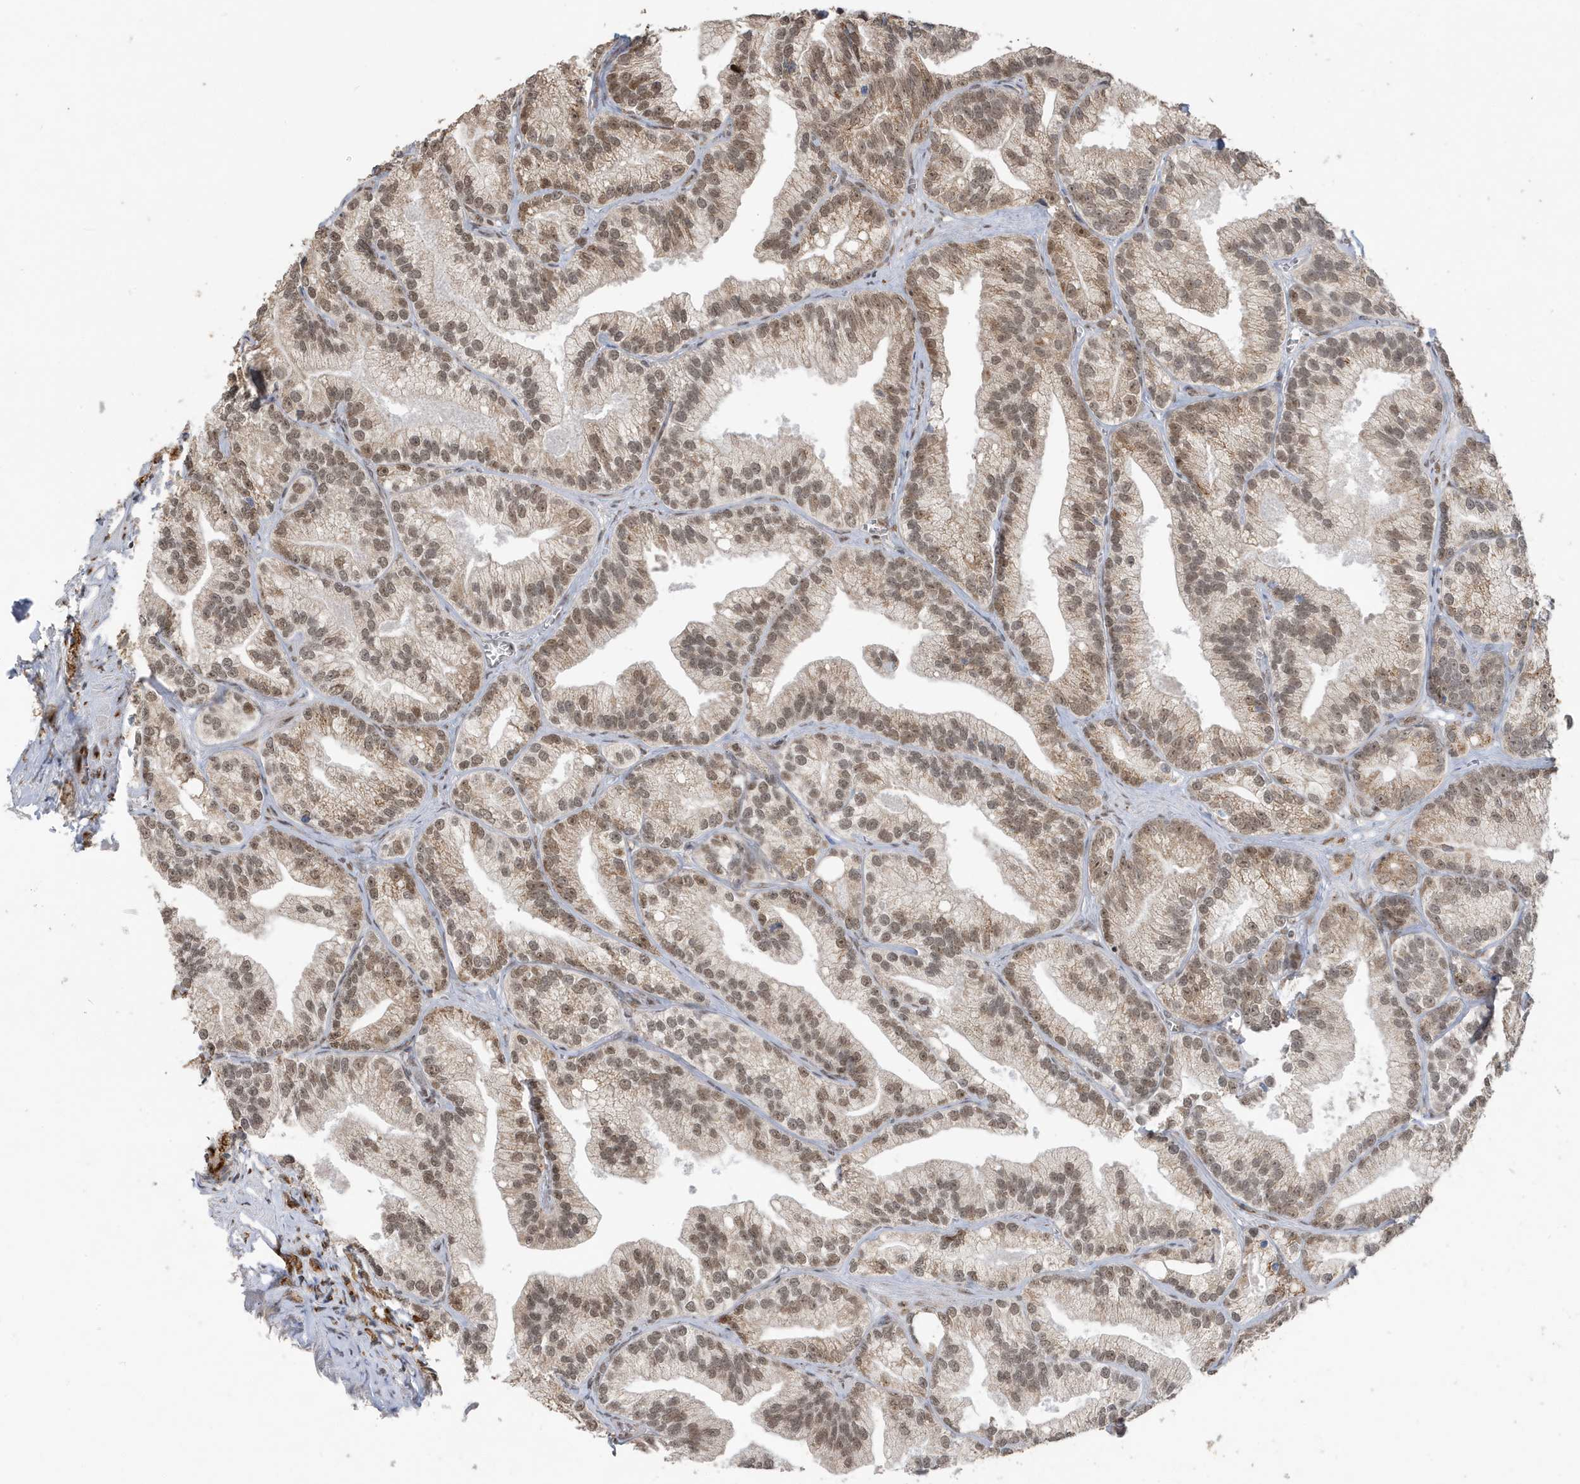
{"staining": {"intensity": "moderate", "quantity": ">75%", "location": "cytoplasmic/membranous,nuclear"}, "tissue": "prostate cancer", "cell_type": "Tumor cells", "image_type": "cancer", "snomed": [{"axis": "morphology", "description": "Adenocarcinoma, Low grade"}, {"axis": "topography", "description": "Prostate"}], "caption": "Immunohistochemistry of adenocarcinoma (low-grade) (prostate) reveals medium levels of moderate cytoplasmic/membranous and nuclear staining in approximately >75% of tumor cells.", "gene": "RER1", "patient": {"sex": "male", "age": 89}}